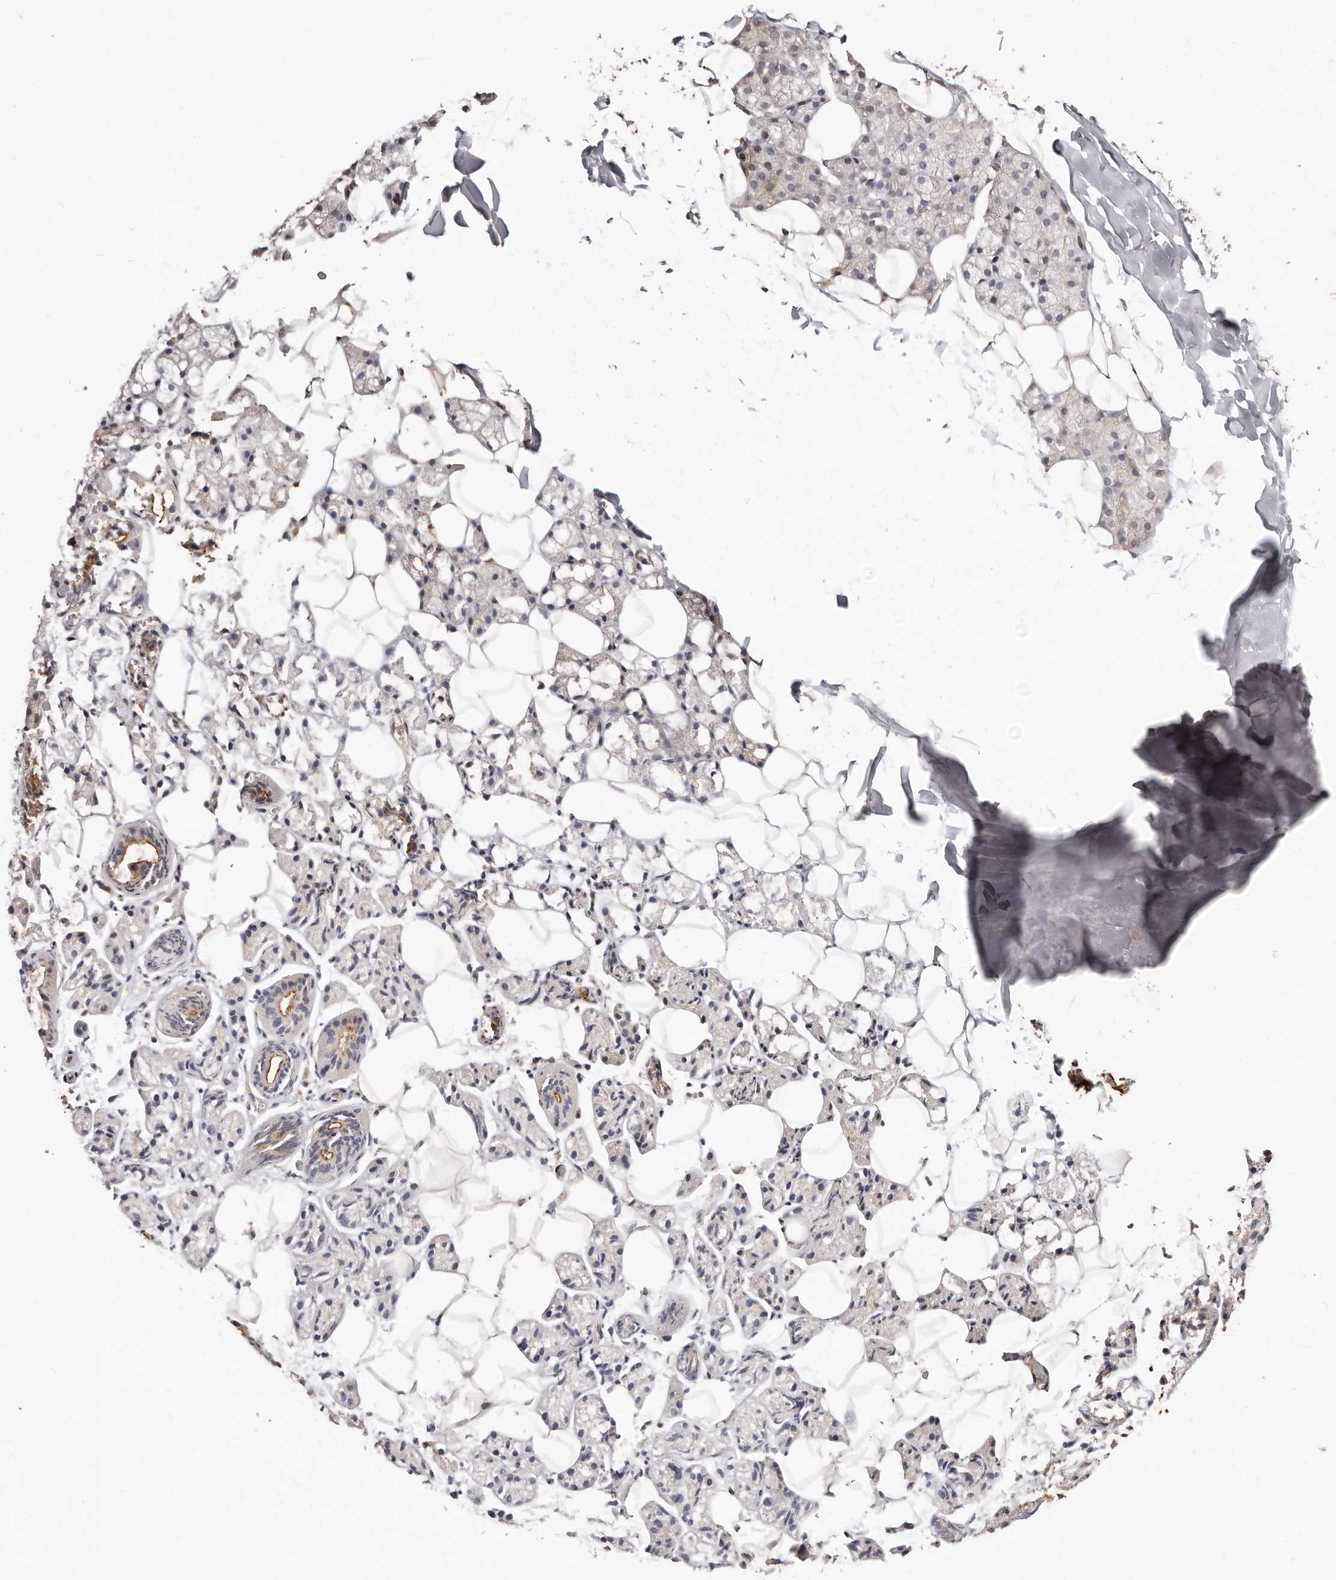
{"staining": {"intensity": "strong", "quantity": "<25%", "location": "cytoplasmic/membranous"}, "tissue": "salivary gland", "cell_type": "Glandular cells", "image_type": "normal", "snomed": [{"axis": "morphology", "description": "Normal tissue, NOS"}, {"axis": "topography", "description": "Salivary gland"}], "caption": "IHC (DAB (3,3'-diaminobenzidine)) staining of unremarkable human salivary gland exhibits strong cytoplasmic/membranous protein staining in about <25% of glandular cells. The staining is performed using DAB (3,3'-diaminobenzidine) brown chromogen to label protein expression. The nuclei are counter-stained blue using hematoxylin.", "gene": "APOL6", "patient": {"sex": "female", "age": 33}}